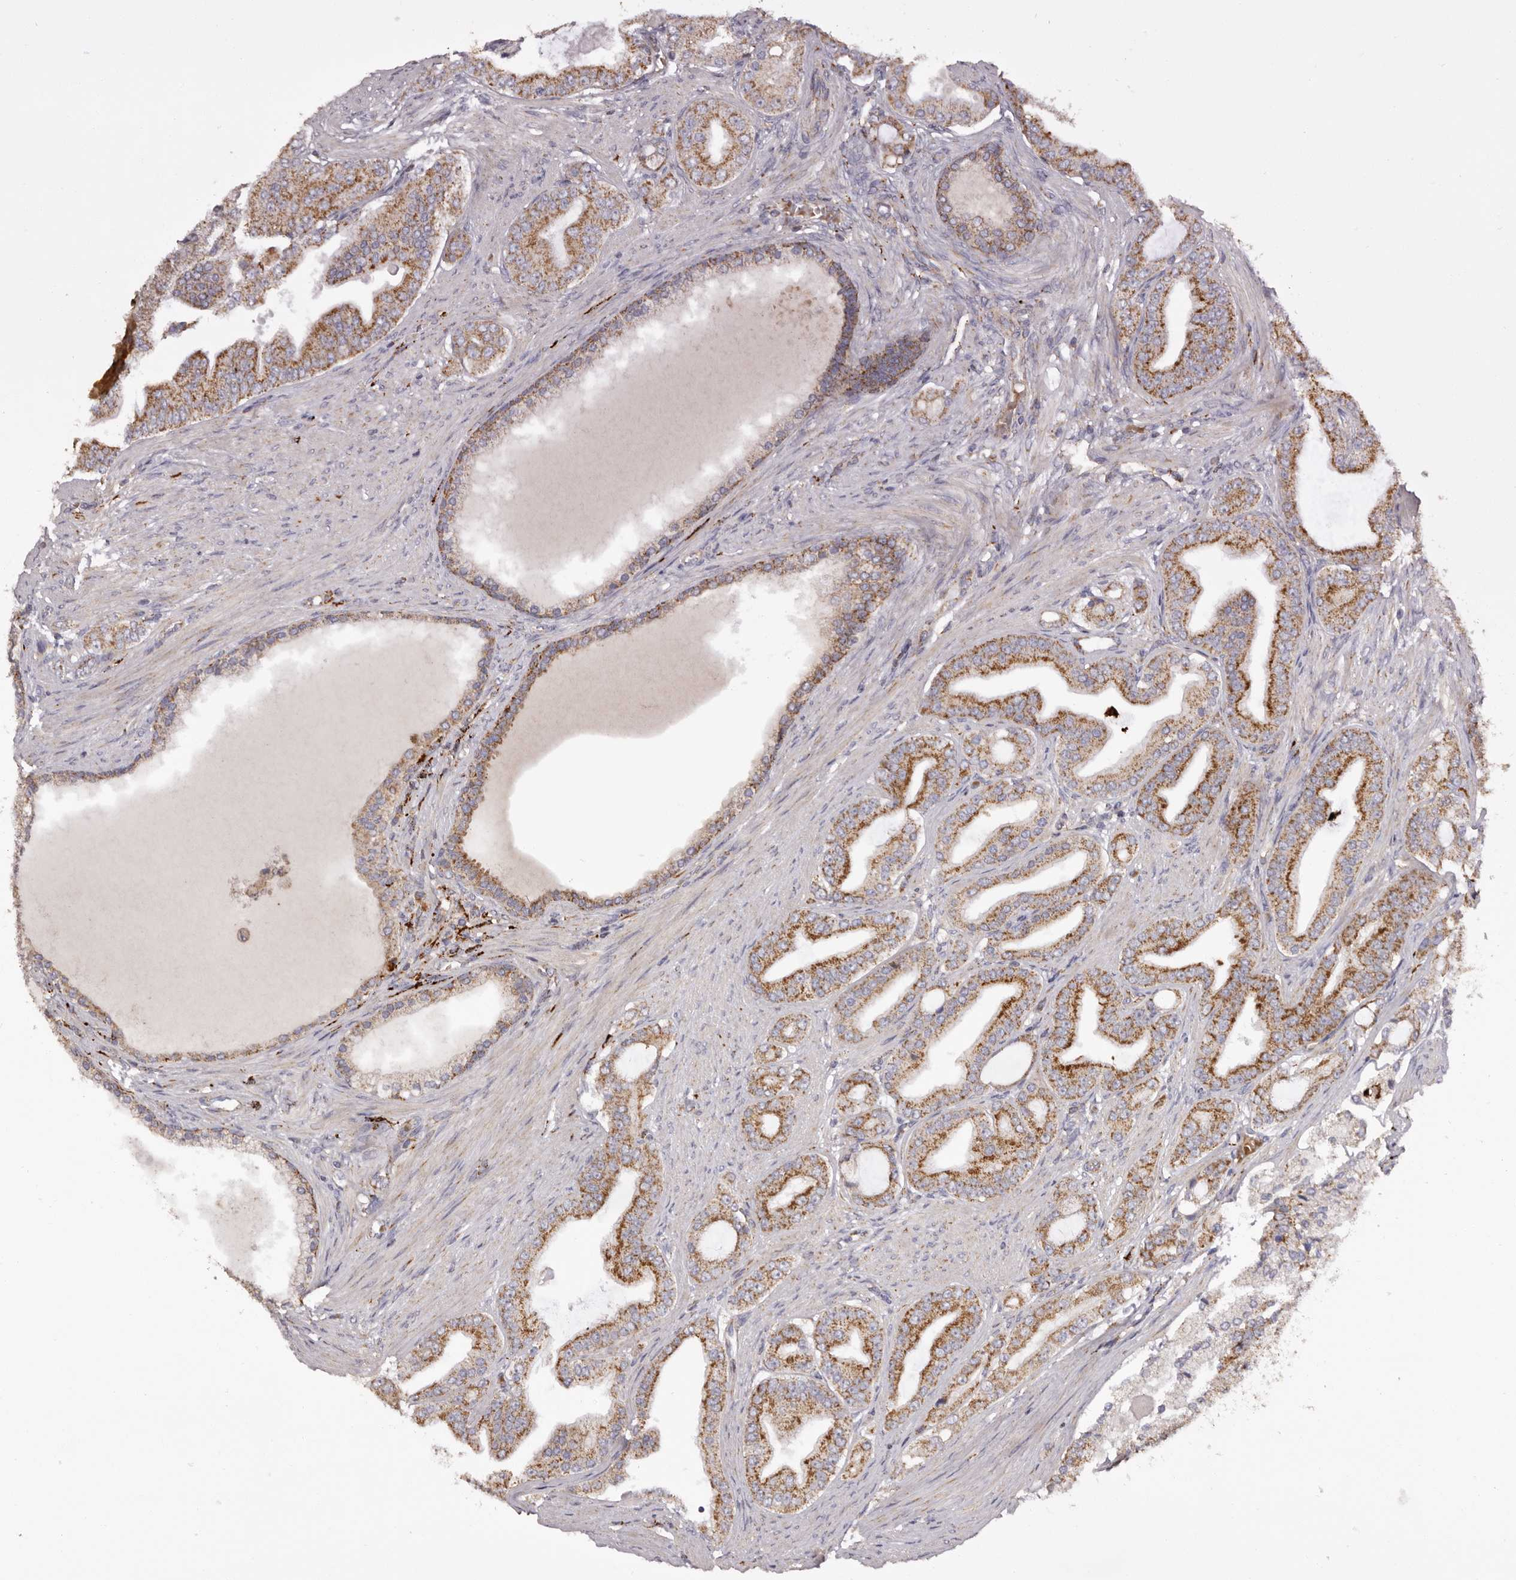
{"staining": {"intensity": "moderate", "quantity": ">75%", "location": "cytoplasmic/membranous"}, "tissue": "prostate cancer", "cell_type": "Tumor cells", "image_type": "cancer", "snomed": [{"axis": "morphology", "description": "Adenocarcinoma, High grade"}, {"axis": "topography", "description": "Prostate"}], "caption": "This photomicrograph reveals immunohistochemistry staining of prostate cancer, with medium moderate cytoplasmic/membranous positivity in about >75% of tumor cells.", "gene": "MECR", "patient": {"sex": "male", "age": 60}}